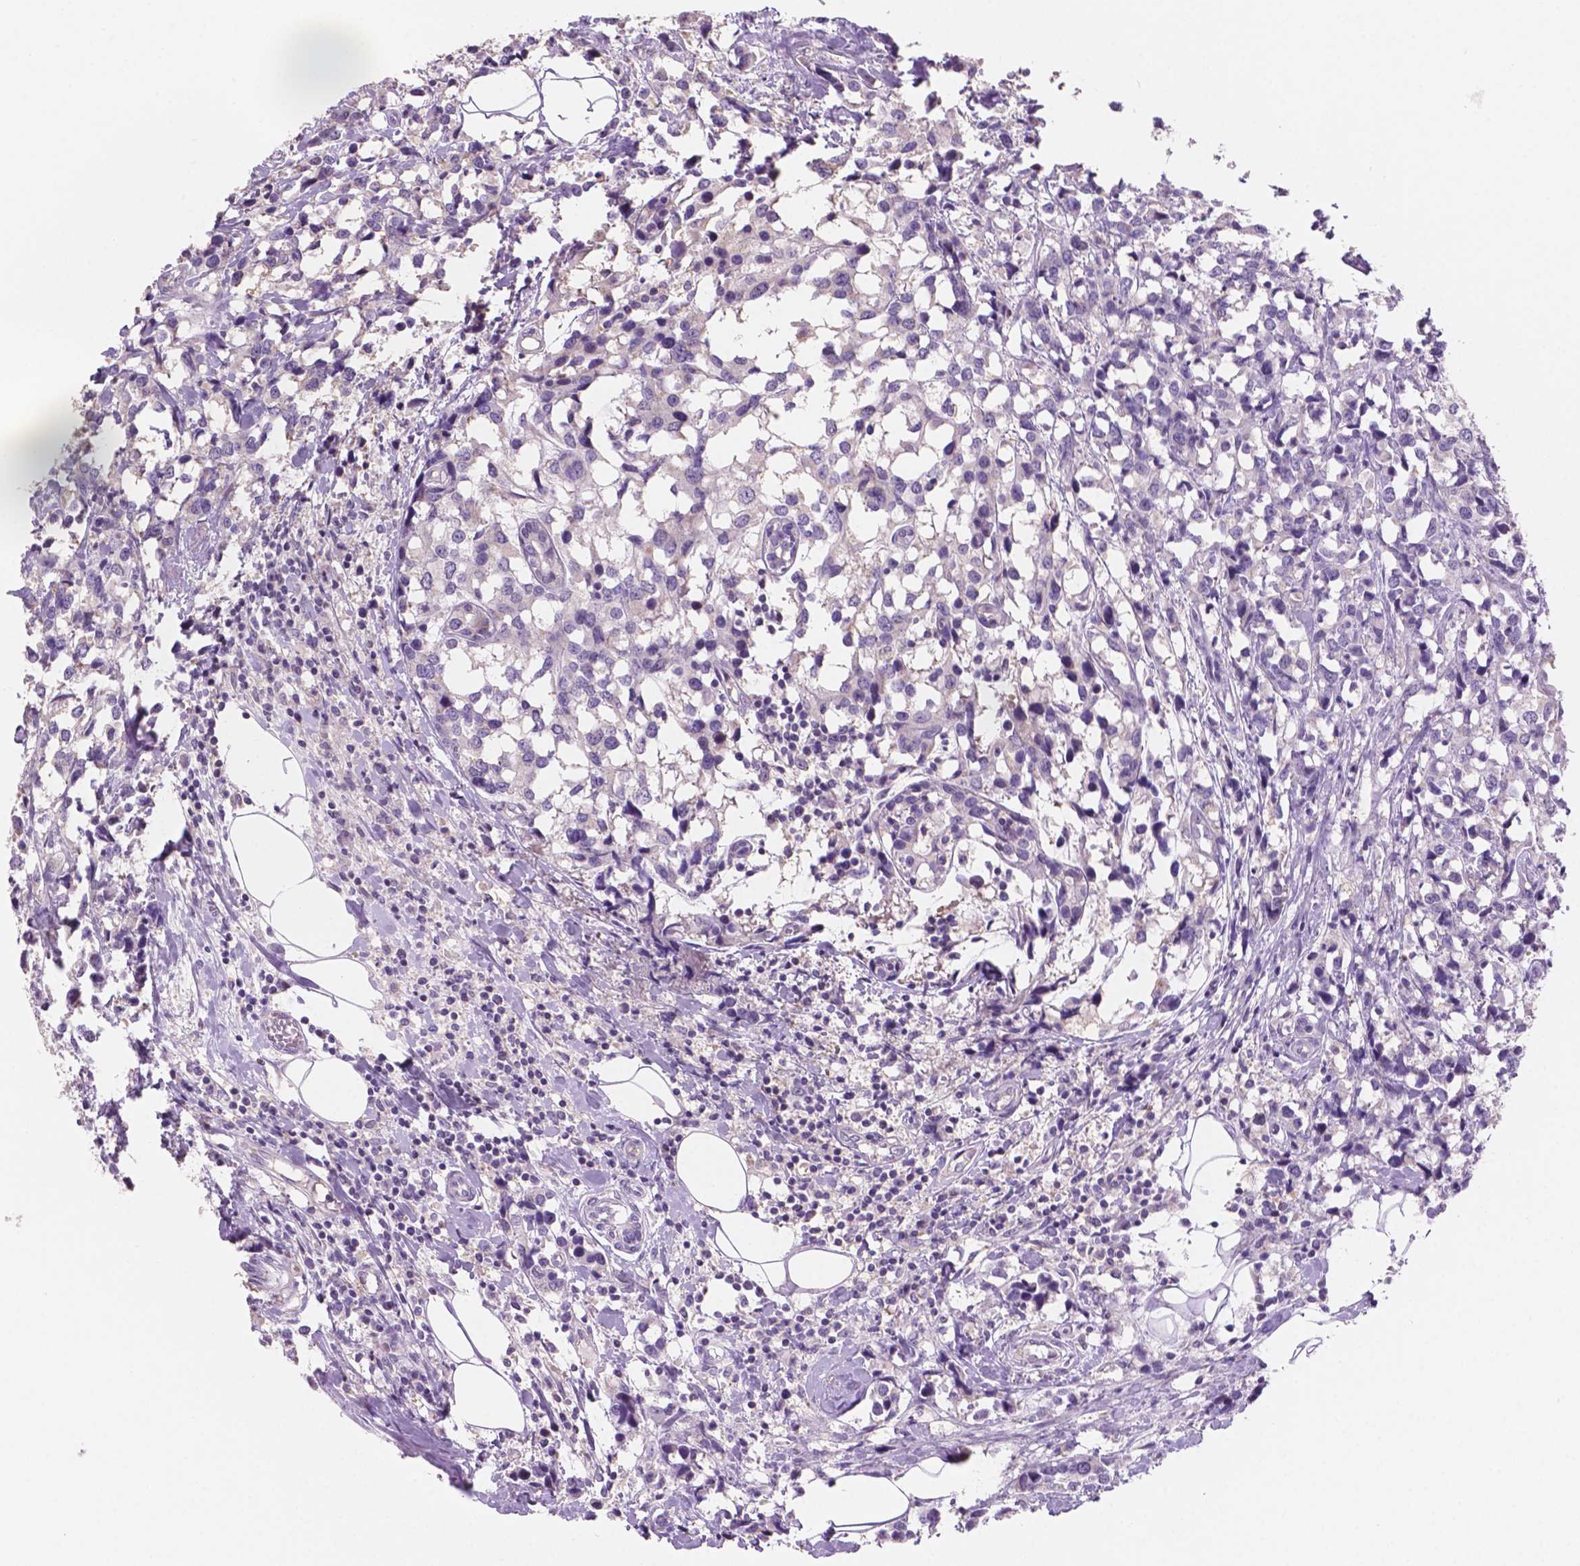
{"staining": {"intensity": "negative", "quantity": "none", "location": "none"}, "tissue": "breast cancer", "cell_type": "Tumor cells", "image_type": "cancer", "snomed": [{"axis": "morphology", "description": "Lobular carcinoma"}, {"axis": "topography", "description": "Breast"}], "caption": "The histopathology image displays no significant expression in tumor cells of lobular carcinoma (breast).", "gene": "SBSN", "patient": {"sex": "female", "age": 59}}